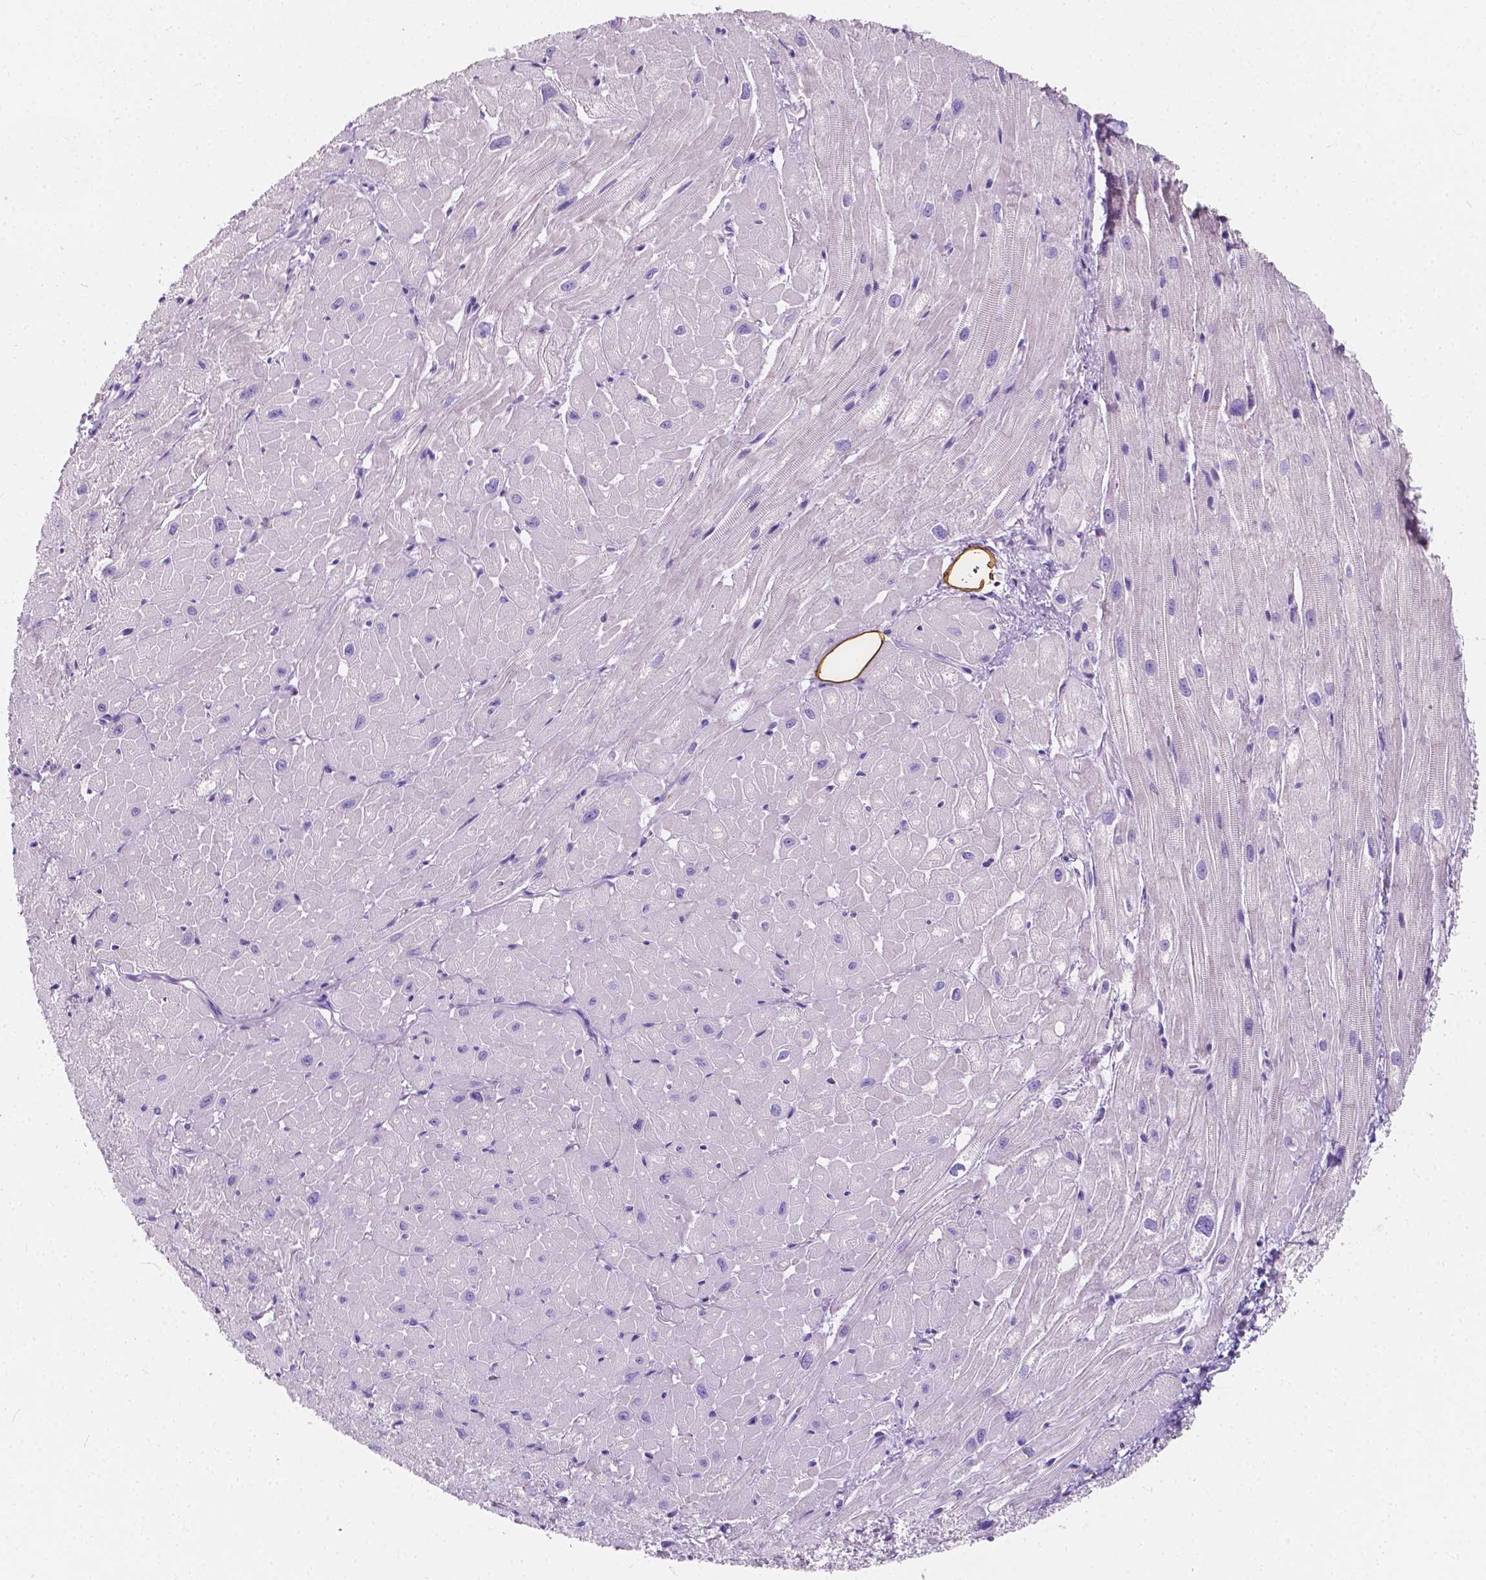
{"staining": {"intensity": "negative", "quantity": "none", "location": "none"}, "tissue": "heart muscle", "cell_type": "Cardiomyocytes", "image_type": "normal", "snomed": [{"axis": "morphology", "description": "Normal tissue, NOS"}, {"axis": "topography", "description": "Heart"}], "caption": "The immunohistochemistry (IHC) photomicrograph has no significant expression in cardiomyocytes of heart muscle. Nuclei are stained in blue.", "gene": "CLSTN2", "patient": {"sex": "male", "age": 62}}